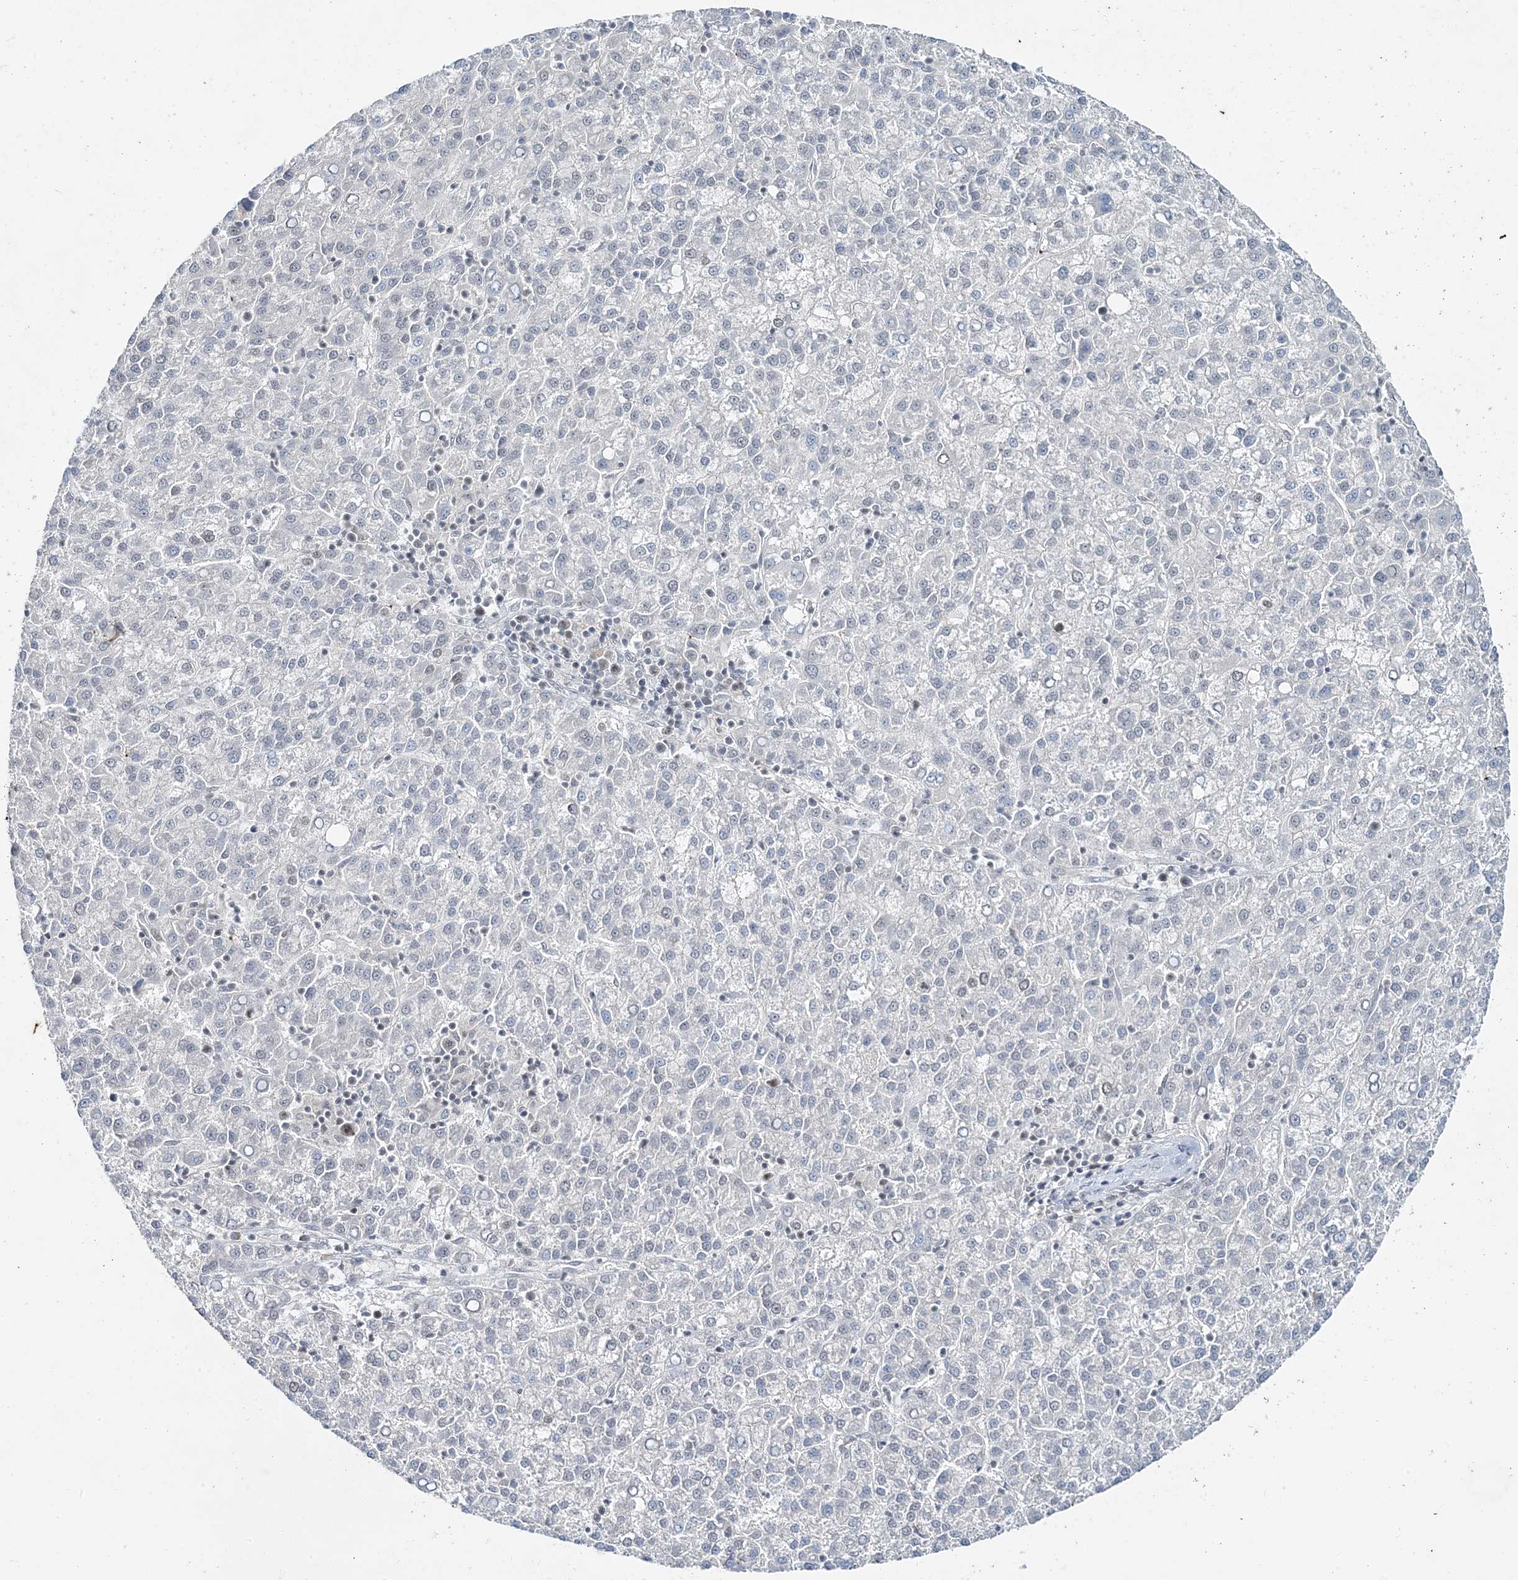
{"staining": {"intensity": "negative", "quantity": "none", "location": "none"}, "tissue": "liver cancer", "cell_type": "Tumor cells", "image_type": "cancer", "snomed": [{"axis": "morphology", "description": "Carcinoma, Hepatocellular, NOS"}, {"axis": "topography", "description": "Liver"}], "caption": "Image shows no protein positivity in tumor cells of liver hepatocellular carcinoma tissue.", "gene": "LEXM", "patient": {"sex": "female", "age": 58}}